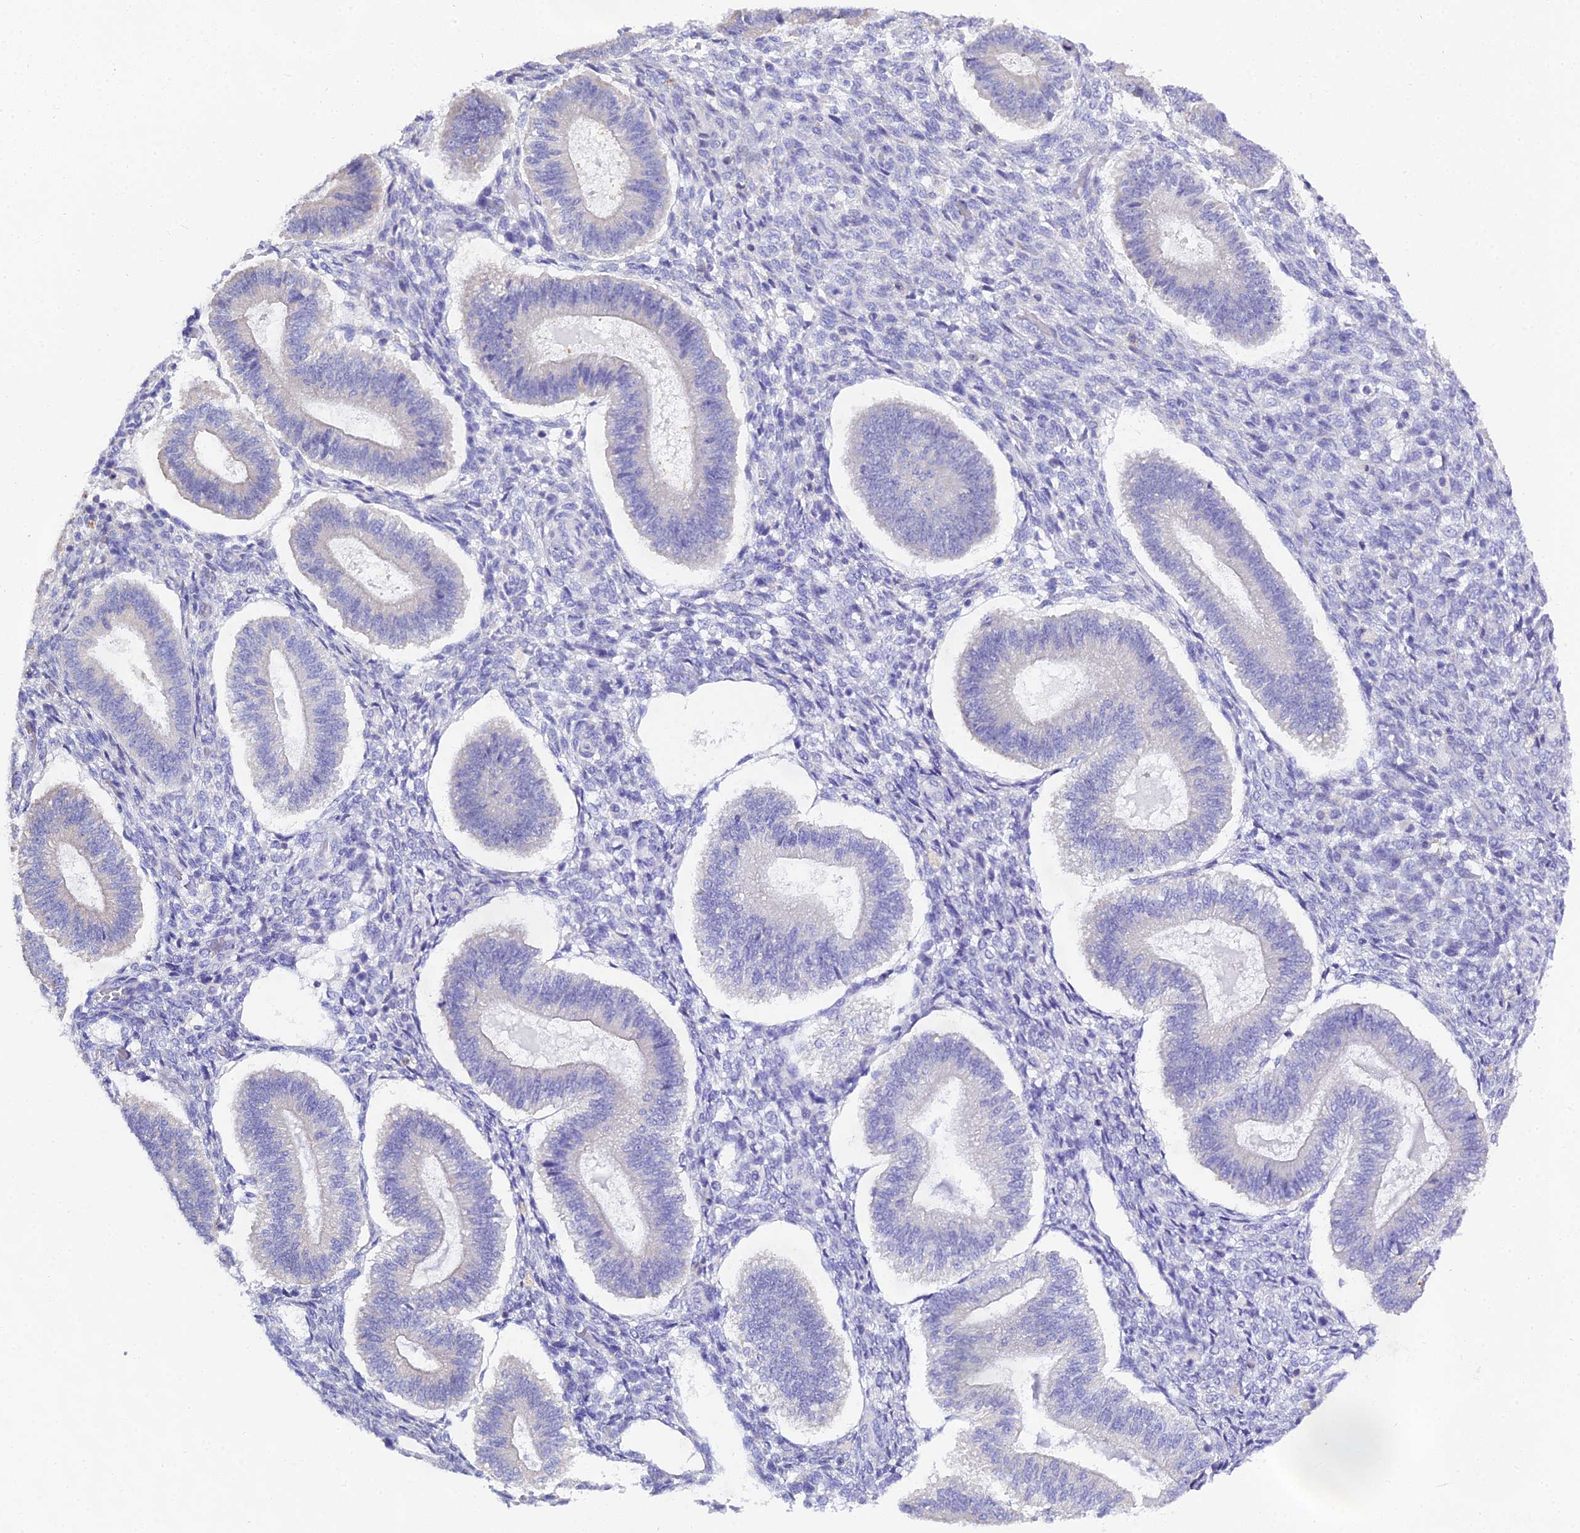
{"staining": {"intensity": "negative", "quantity": "none", "location": "none"}, "tissue": "endometrium", "cell_type": "Cells in endometrial stroma", "image_type": "normal", "snomed": [{"axis": "morphology", "description": "Normal tissue, NOS"}, {"axis": "topography", "description": "Endometrium"}], "caption": "IHC photomicrograph of benign endometrium: endometrium stained with DAB (3,3'-diaminobenzidine) demonstrates no significant protein expression in cells in endometrial stroma.", "gene": "CD5", "patient": {"sex": "female", "age": 25}}